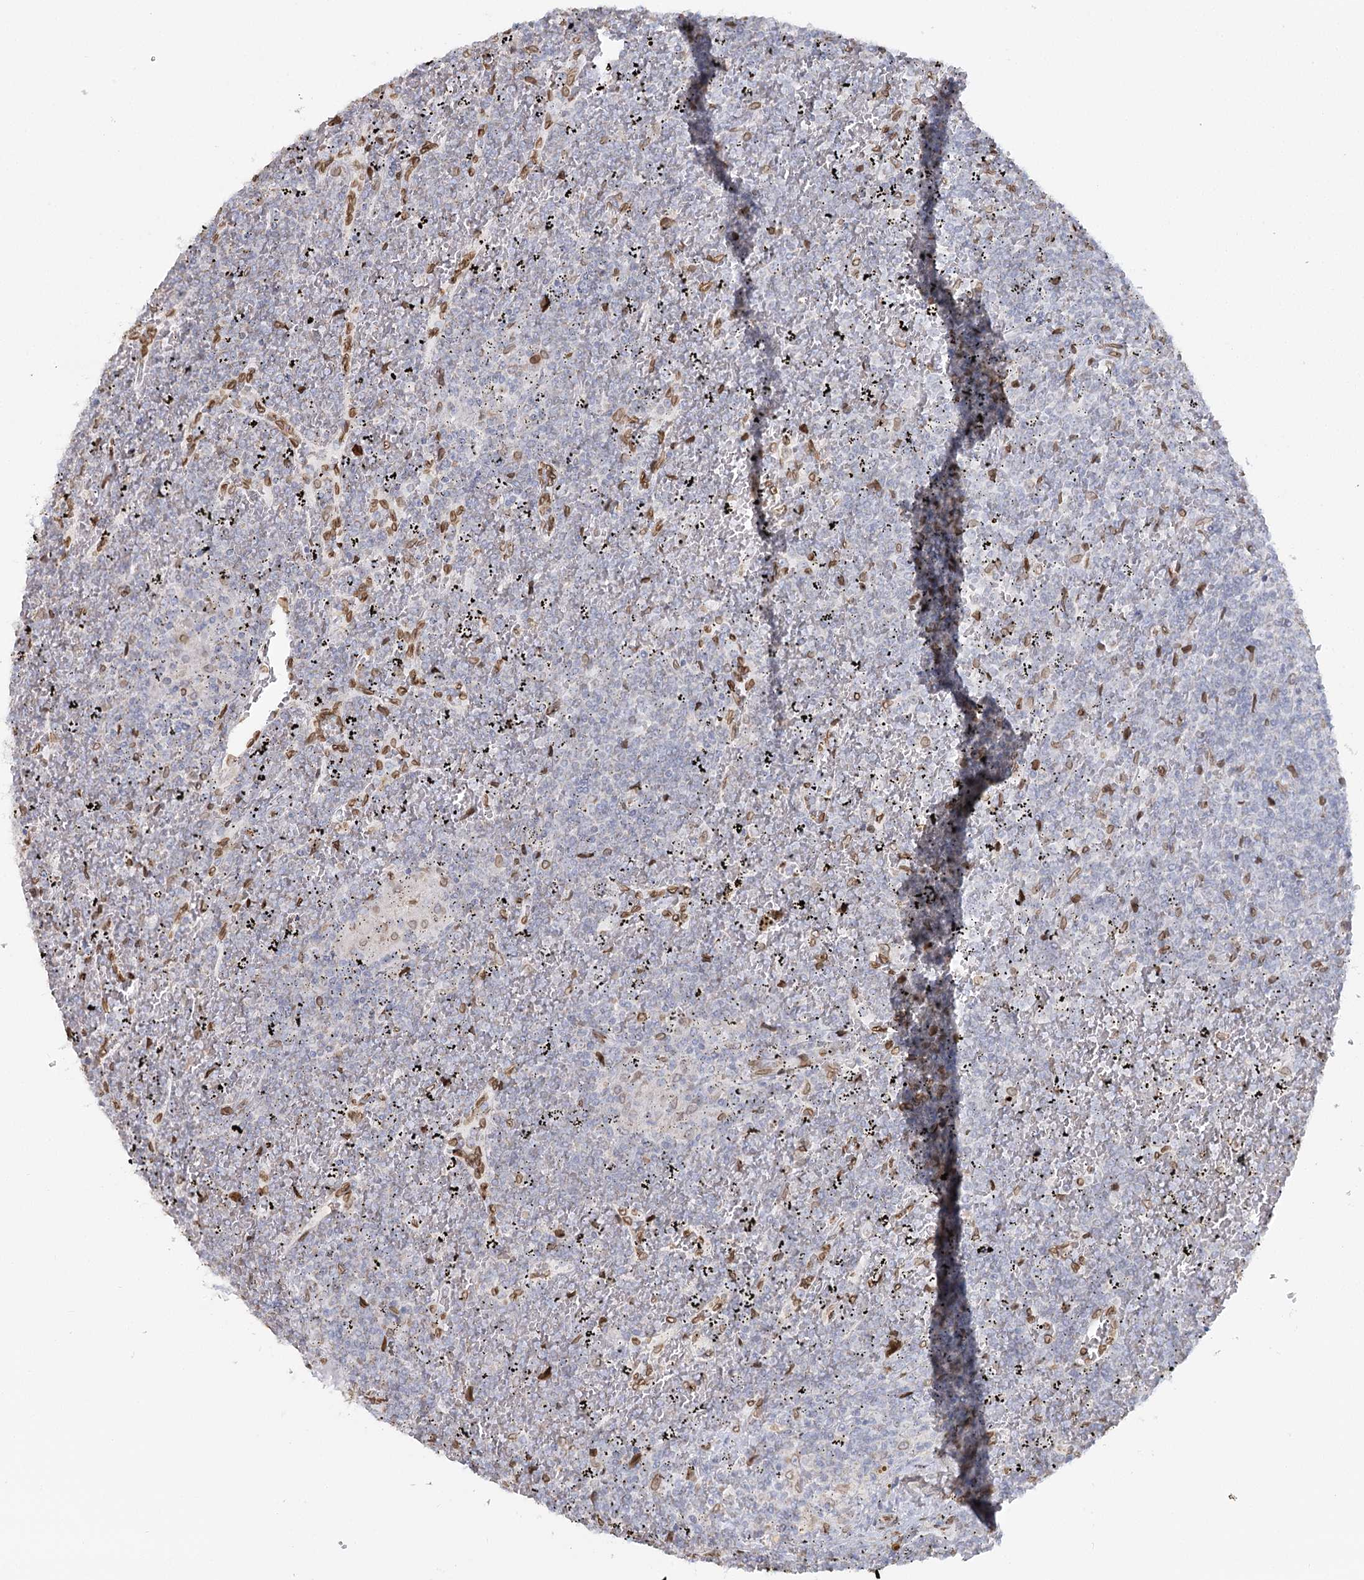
{"staining": {"intensity": "negative", "quantity": "none", "location": "none"}, "tissue": "lymphoma", "cell_type": "Tumor cells", "image_type": "cancer", "snomed": [{"axis": "morphology", "description": "Malignant lymphoma, non-Hodgkin's type, Low grade"}, {"axis": "topography", "description": "Spleen"}], "caption": "Tumor cells are negative for brown protein staining in malignant lymphoma, non-Hodgkin's type (low-grade).", "gene": "VWA5A", "patient": {"sex": "female", "age": 19}}